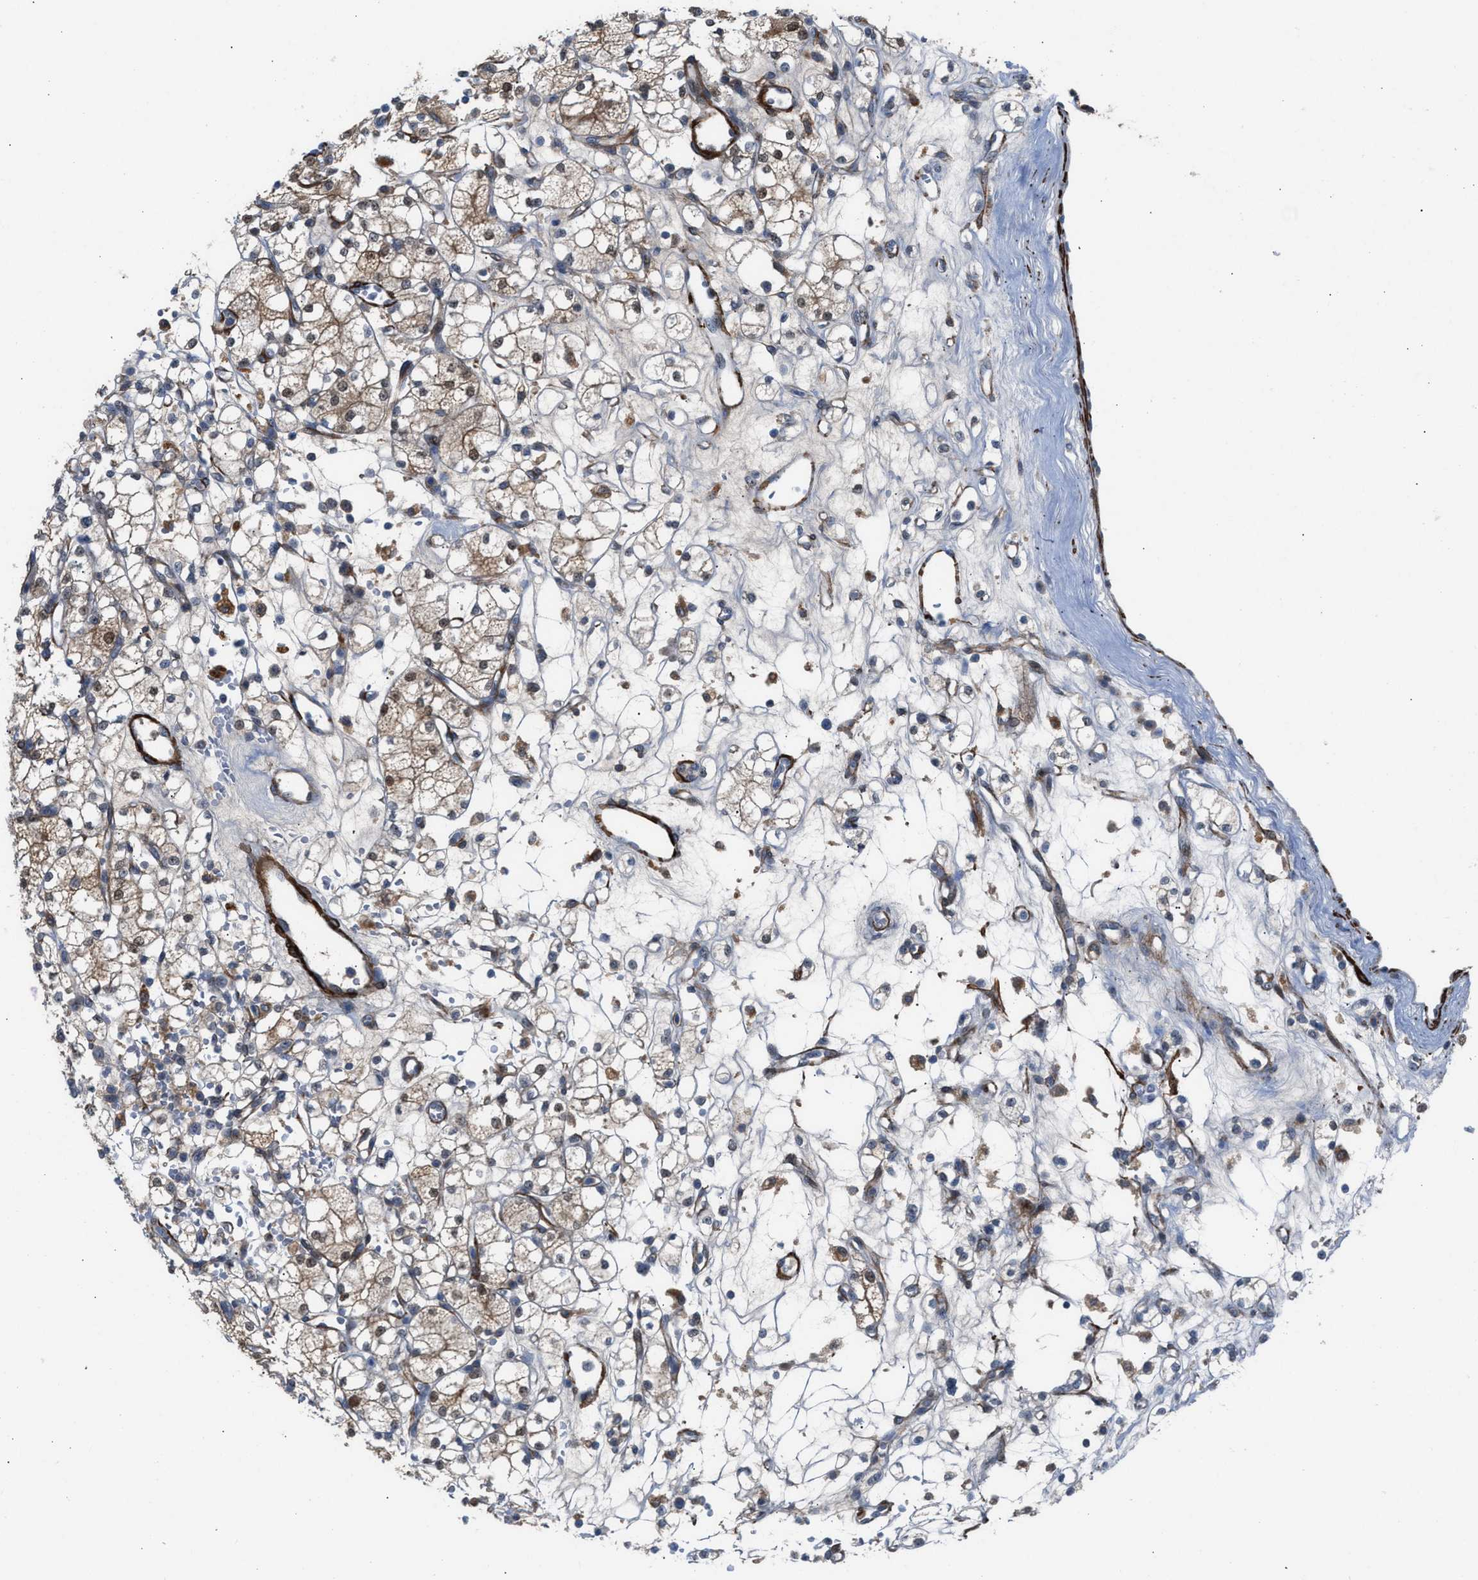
{"staining": {"intensity": "weak", "quantity": ">75%", "location": "cytoplasmic/membranous,nuclear"}, "tissue": "renal cancer", "cell_type": "Tumor cells", "image_type": "cancer", "snomed": [{"axis": "morphology", "description": "Adenocarcinoma, NOS"}, {"axis": "topography", "description": "Kidney"}], "caption": "Tumor cells exhibit low levels of weak cytoplasmic/membranous and nuclear expression in about >75% of cells in adenocarcinoma (renal). (Stains: DAB in brown, nuclei in blue, Microscopy: brightfield microscopy at high magnification).", "gene": "NQO2", "patient": {"sex": "male", "age": 77}}